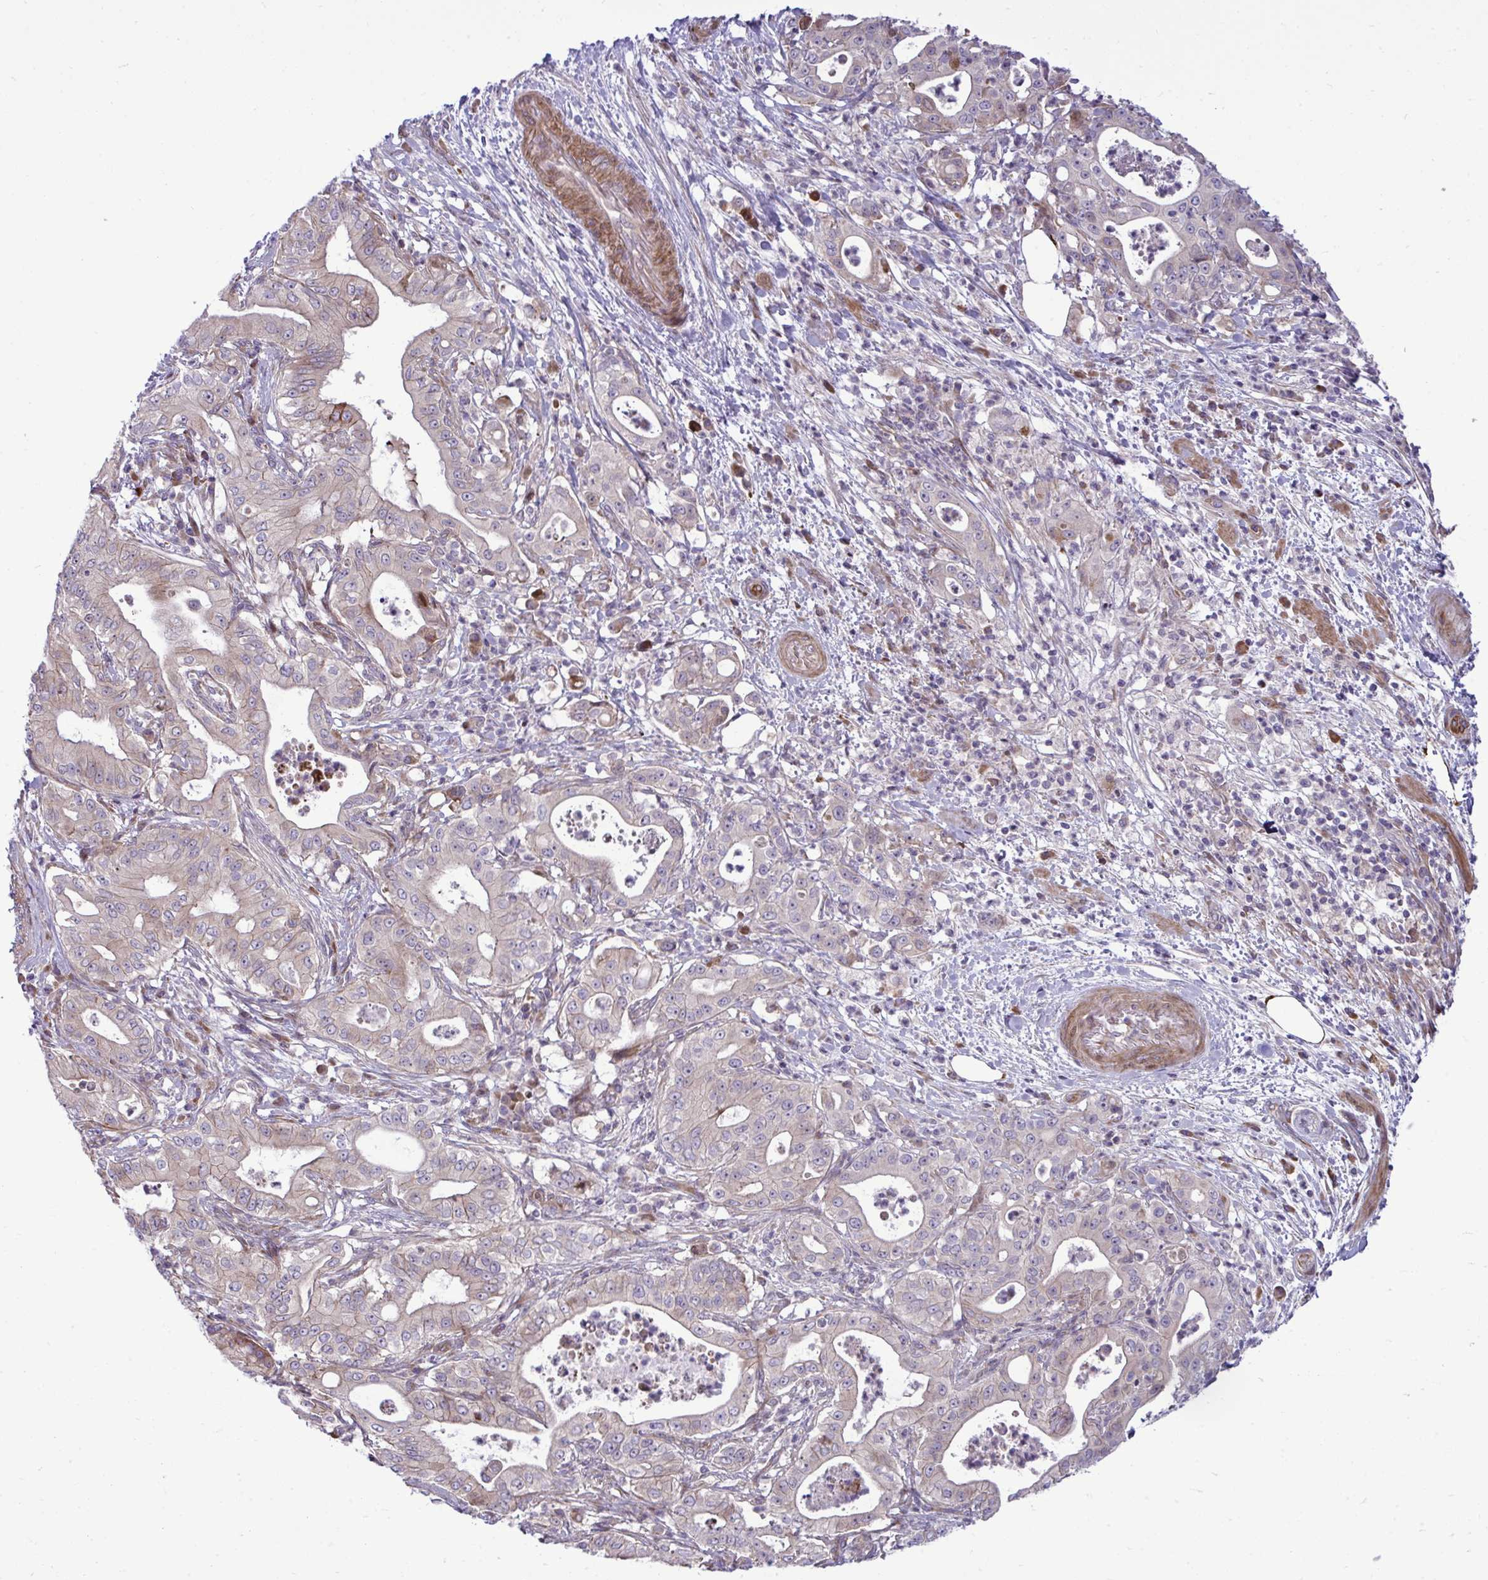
{"staining": {"intensity": "weak", "quantity": "<25%", "location": "cytoplasmic/membranous"}, "tissue": "pancreatic cancer", "cell_type": "Tumor cells", "image_type": "cancer", "snomed": [{"axis": "morphology", "description": "Adenocarcinoma, NOS"}, {"axis": "topography", "description": "Pancreas"}], "caption": "A high-resolution histopathology image shows IHC staining of adenocarcinoma (pancreatic), which demonstrates no significant staining in tumor cells.", "gene": "ZSCAN9", "patient": {"sex": "male", "age": 71}}